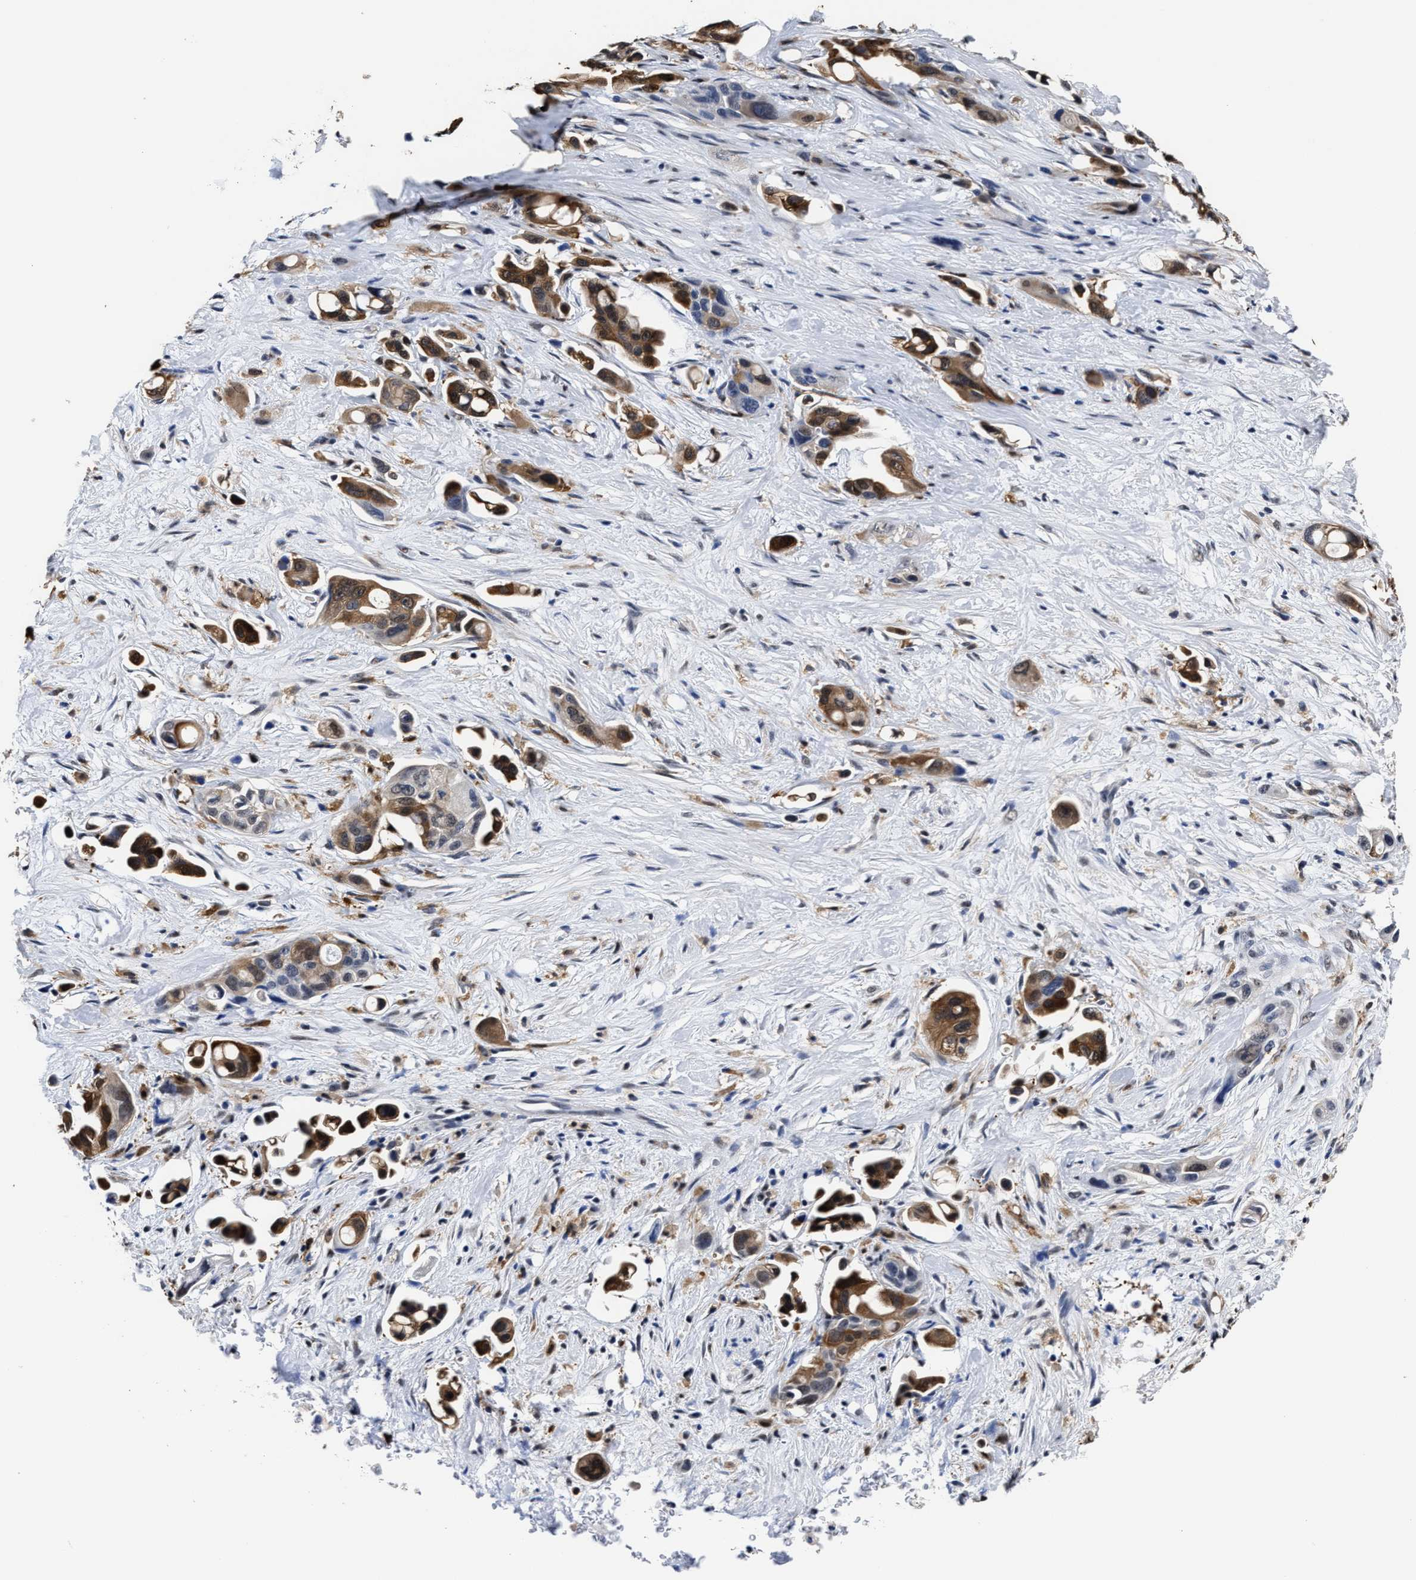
{"staining": {"intensity": "strong", "quantity": "25%-75%", "location": "cytoplasmic/membranous,nuclear"}, "tissue": "pancreatic cancer", "cell_type": "Tumor cells", "image_type": "cancer", "snomed": [{"axis": "morphology", "description": "Adenocarcinoma, NOS"}, {"axis": "topography", "description": "Pancreas"}], "caption": "A high-resolution photomicrograph shows immunohistochemistry (IHC) staining of pancreatic cancer, which demonstrates strong cytoplasmic/membranous and nuclear staining in about 25%-75% of tumor cells.", "gene": "PRPF4B", "patient": {"sex": "male", "age": 53}}